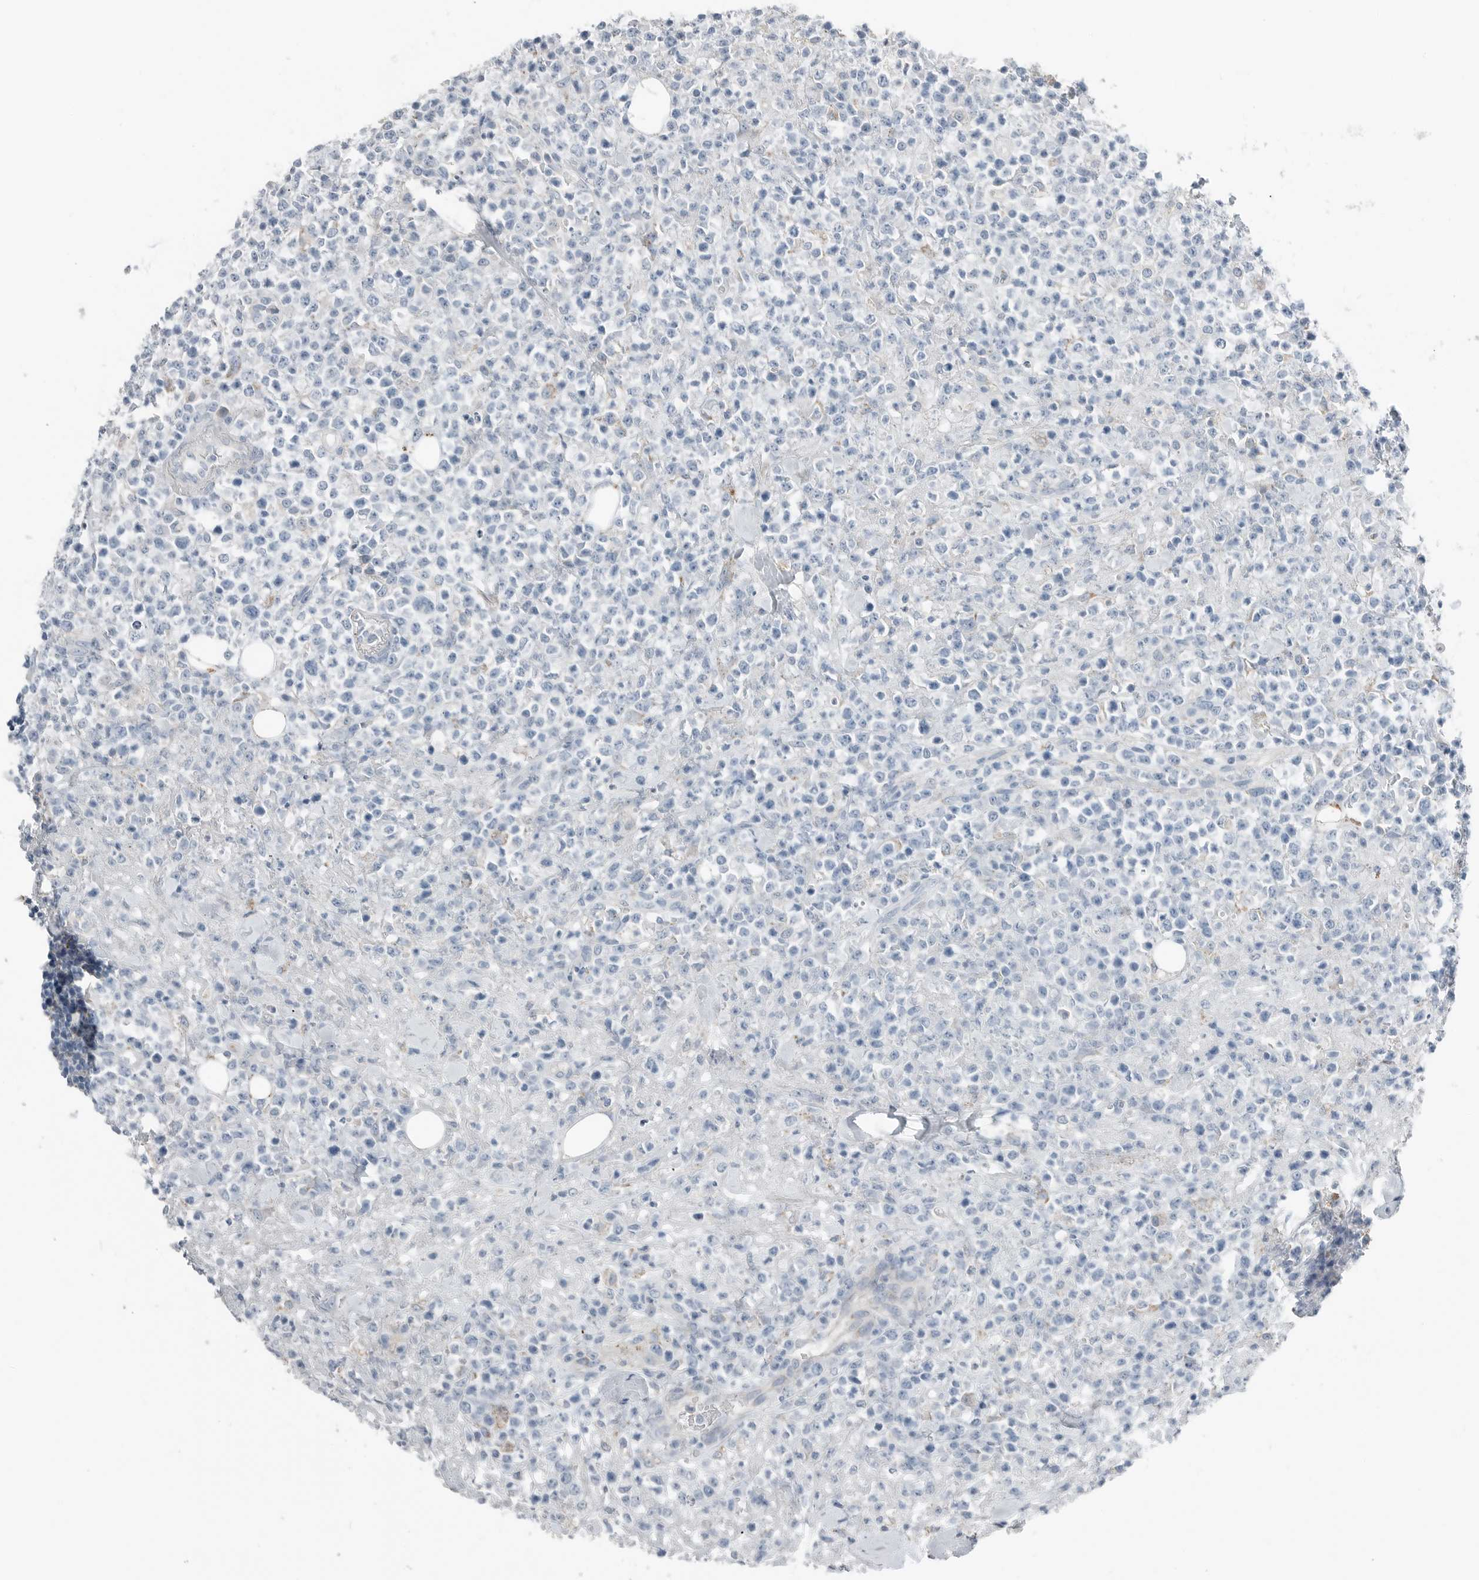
{"staining": {"intensity": "negative", "quantity": "none", "location": "none"}, "tissue": "lymphoma", "cell_type": "Tumor cells", "image_type": "cancer", "snomed": [{"axis": "morphology", "description": "Malignant lymphoma, non-Hodgkin's type, High grade"}, {"axis": "topography", "description": "Colon"}], "caption": "A high-resolution micrograph shows immunohistochemistry (IHC) staining of lymphoma, which reveals no significant expression in tumor cells.", "gene": "SERPINB7", "patient": {"sex": "female", "age": 53}}